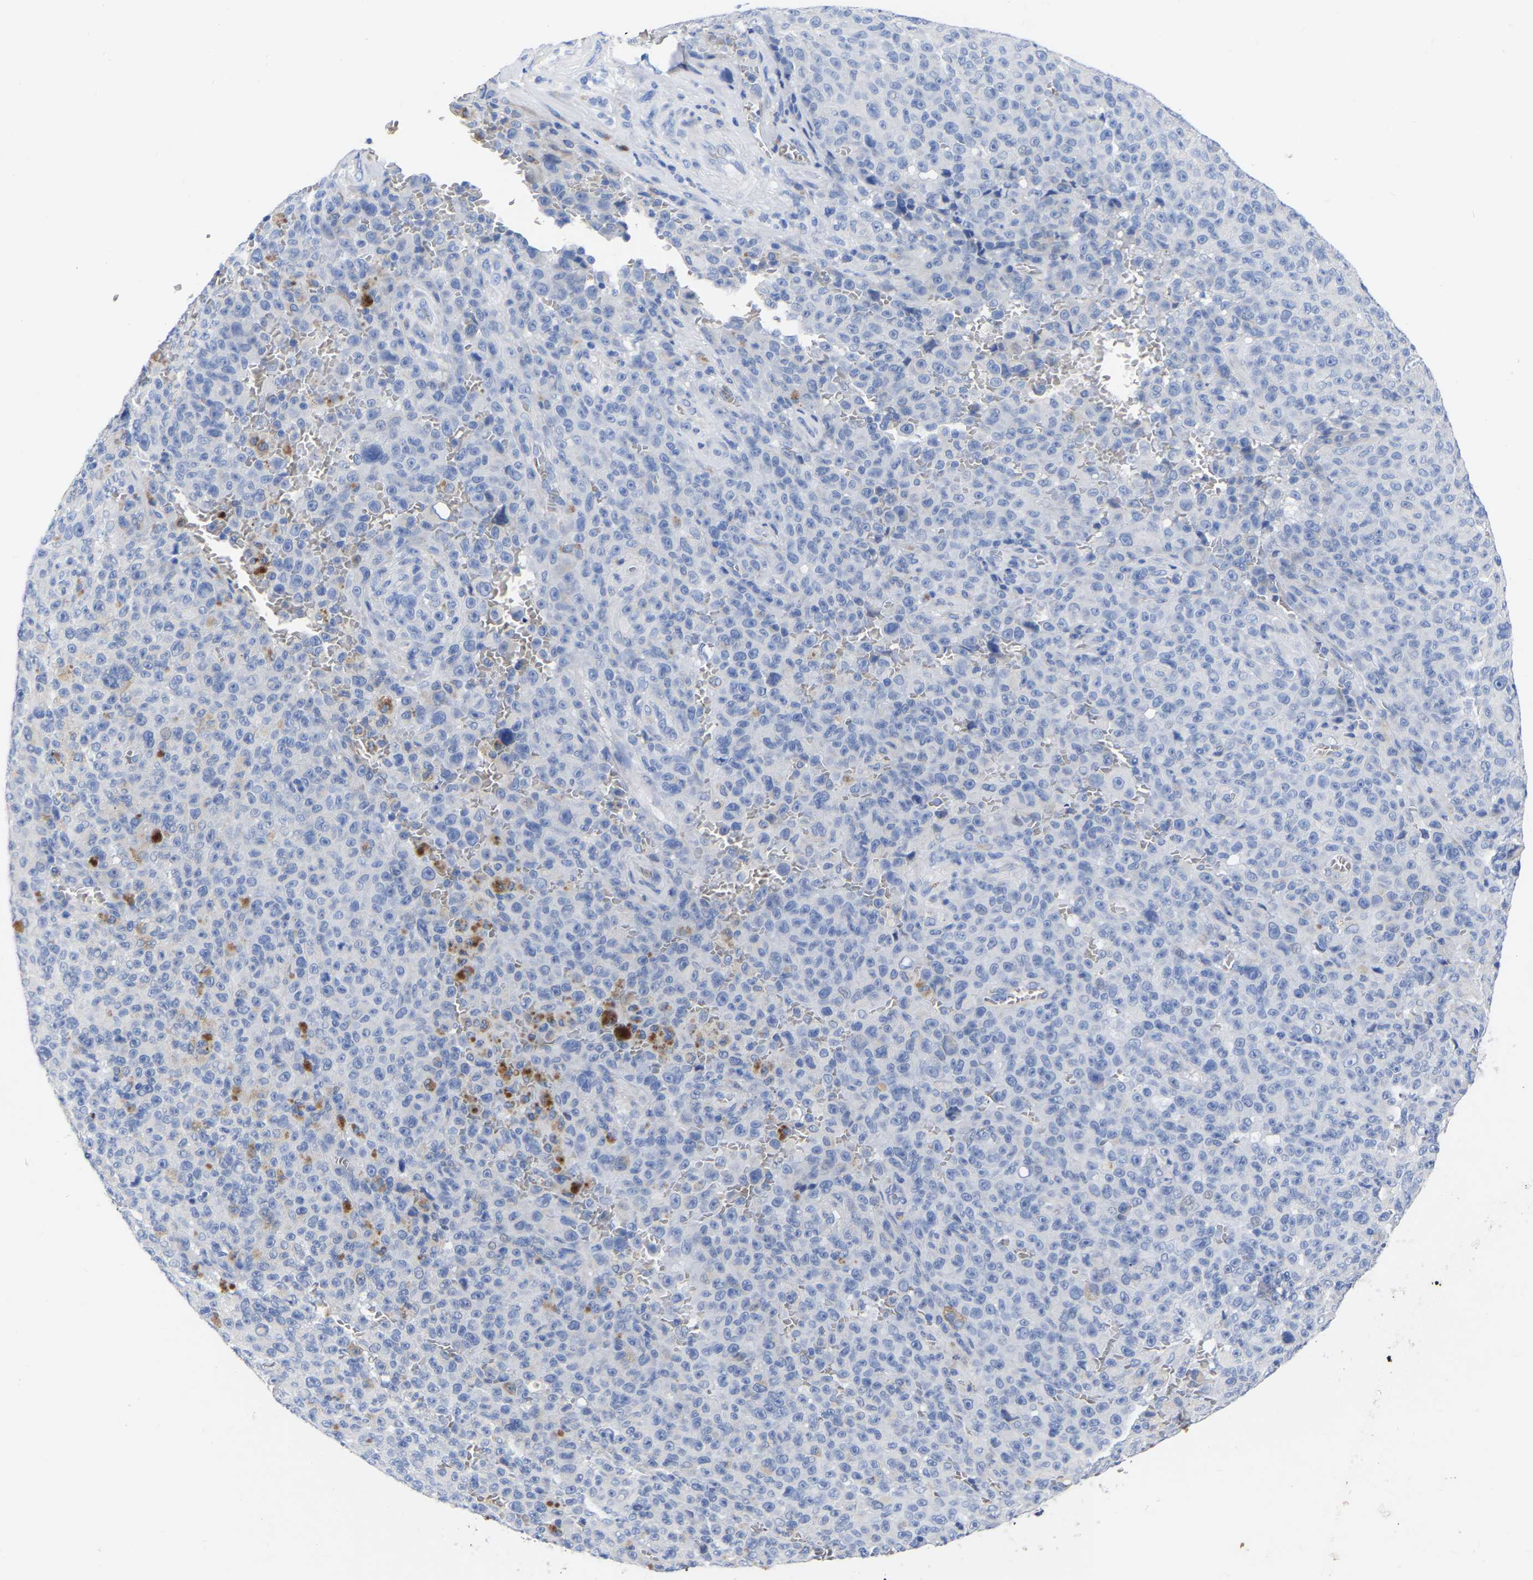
{"staining": {"intensity": "negative", "quantity": "none", "location": "none"}, "tissue": "melanoma", "cell_type": "Tumor cells", "image_type": "cancer", "snomed": [{"axis": "morphology", "description": "Malignant melanoma, NOS"}, {"axis": "topography", "description": "Skin"}], "caption": "A micrograph of human malignant melanoma is negative for staining in tumor cells.", "gene": "GDF3", "patient": {"sex": "female", "age": 82}}